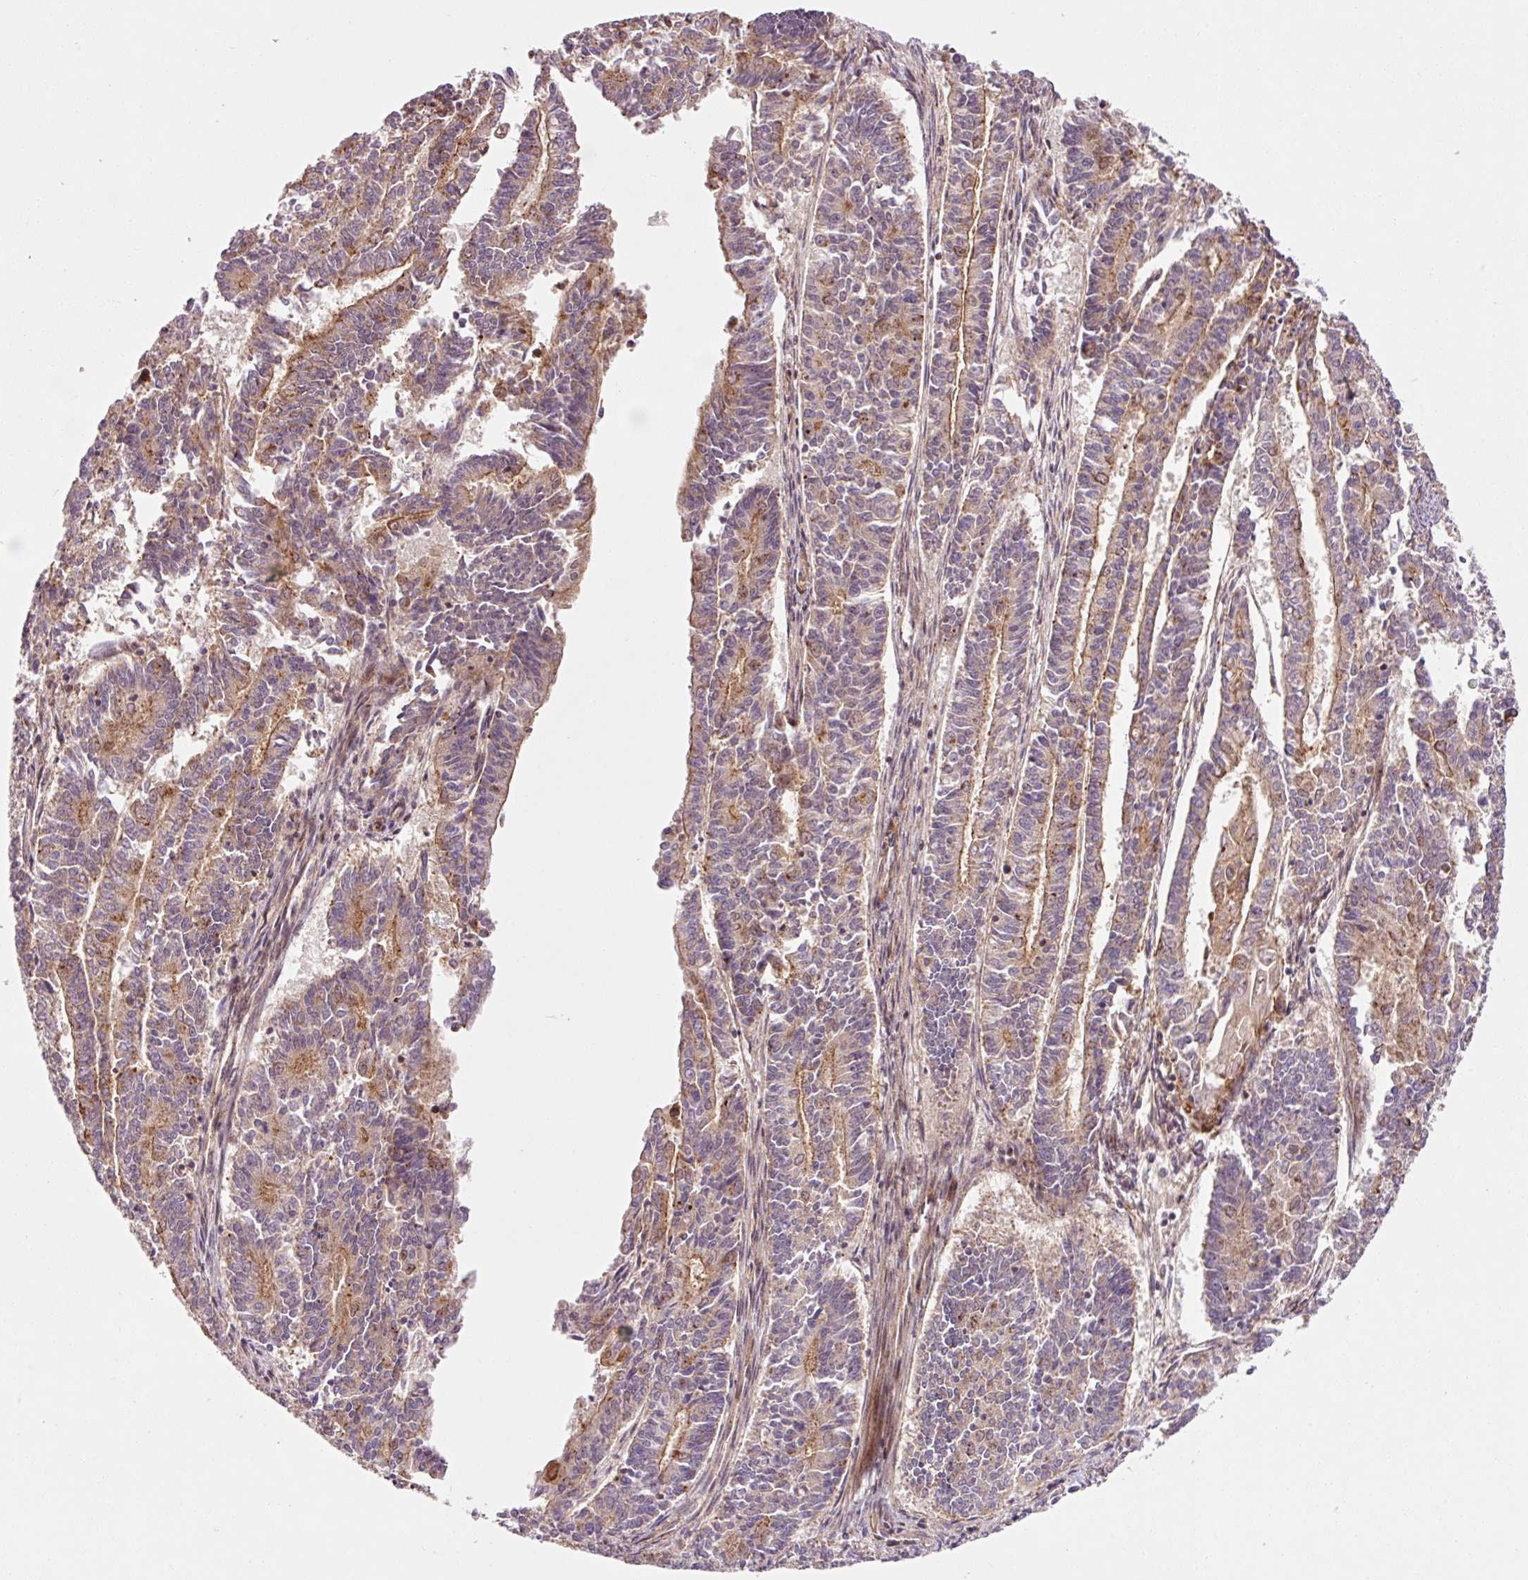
{"staining": {"intensity": "moderate", "quantity": "25%-75%", "location": "cytoplasmic/membranous,nuclear"}, "tissue": "endometrial cancer", "cell_type": "Tumor cells", "image_type": "cancer", "snomed": [{"axis": "morphology", "description": "Adenocarcinoma, NOS"}, {"axis": "topography", "description": "Endometrium"}], "caption": "The histopathology image demonstrates staining of adenocarcinoma (endometrial), revealing moderate cytoplasmic/membranous and nuclear protein positivity (brown color) within tumor cells.", "gene": "ANKRD20A1", "patient": {"sex": "female", "age": 59}}